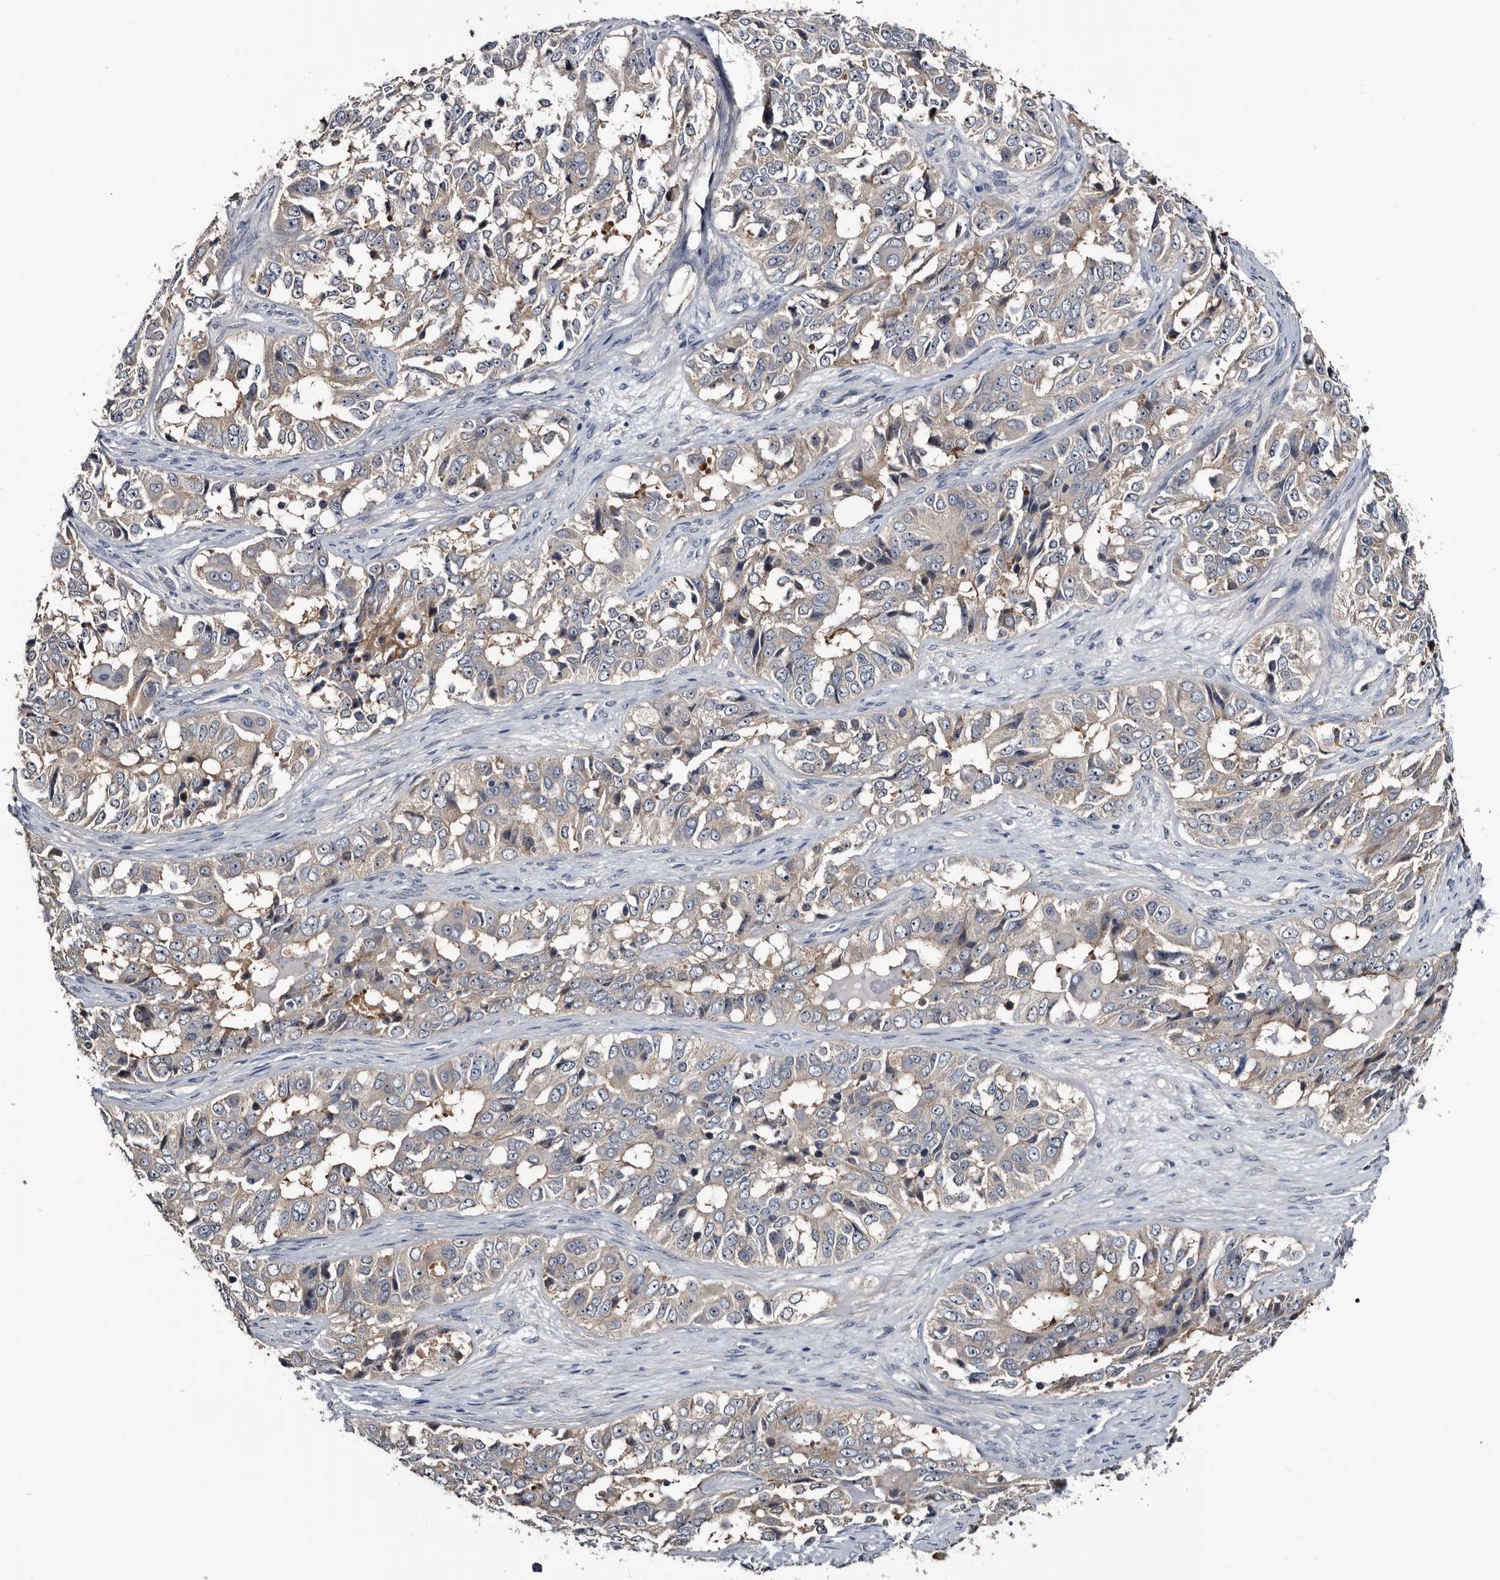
{"staining": {"intensity": "weak", "quantity": "<25%", "location": "cytoplasmic/membranous"}, "tissue": "ovarian cancer", "cell_type": "Tumor cells", "image_type": "cancer", "snomed": [{"axis": "morphology", "description": "Carcinoma, endometroid"}, {"axis": "topography", "description": "Ovary"}], "caption": "High magnification brightfield microscopy of endometroid carcinoma (ovarian) stained with DAB (3,3'-diaminobenzidine) (brown) and counterstained with hematoxylin (blue): tumor cells show no significant expression.", "gene": "IARS1", "patient": {"sex": "female", "age": 51}}